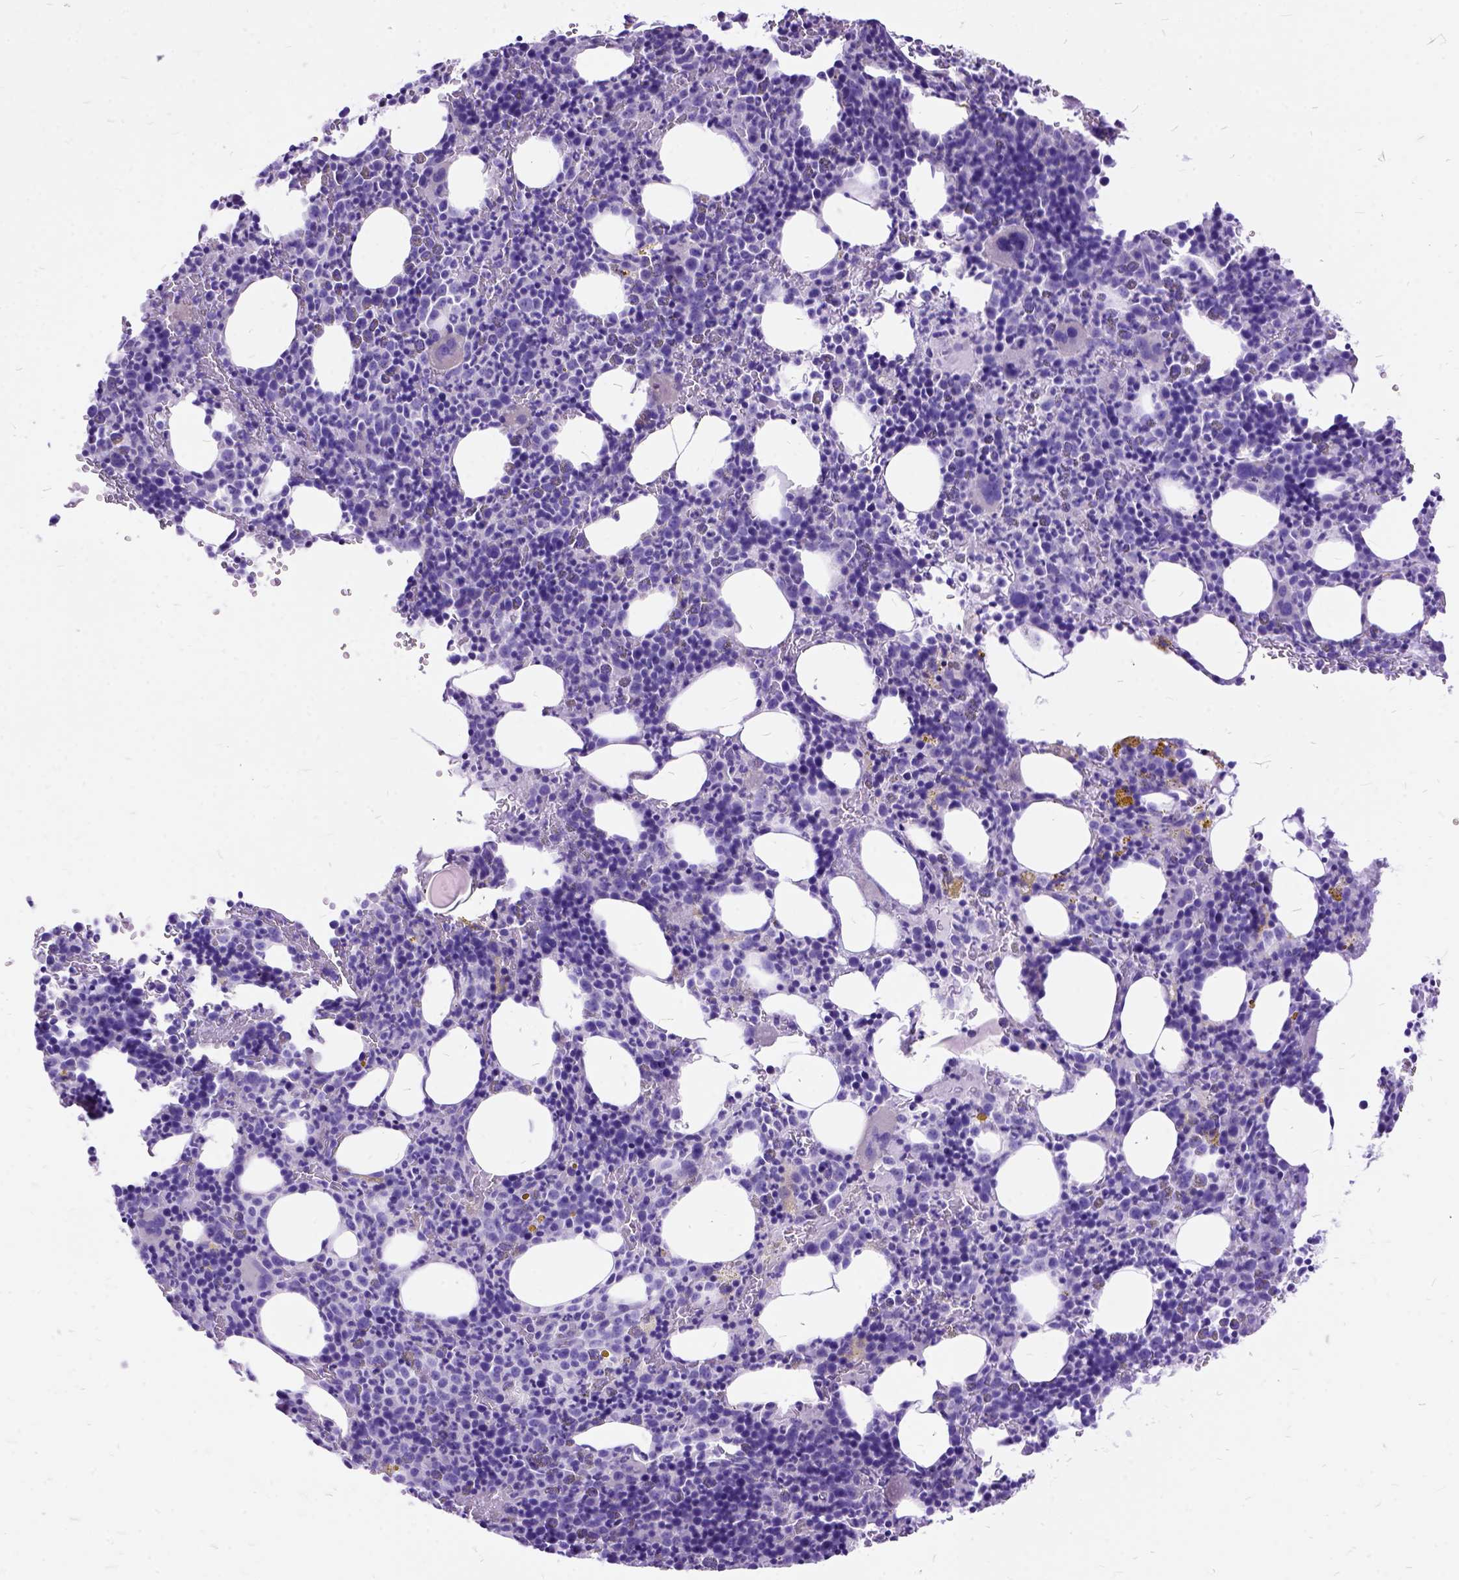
{"staining": {"intensity": "negative", "quantity": "none", "location": "none"}, "tissue": "bone marrow", "cell_type": "Hematopoietic cells", "image_type": "normal", "snomed": [{"axis": "morphology", "description": "Normal tissue, NOS"}, {"axis": "topography", "description": "Bone marrow"}], "caption": "Hematopoietic cells show no significant protein staining in unremarkable bone marrow.", "gene": "ARL9", "patient": {"sex": "male", "age": 63}}